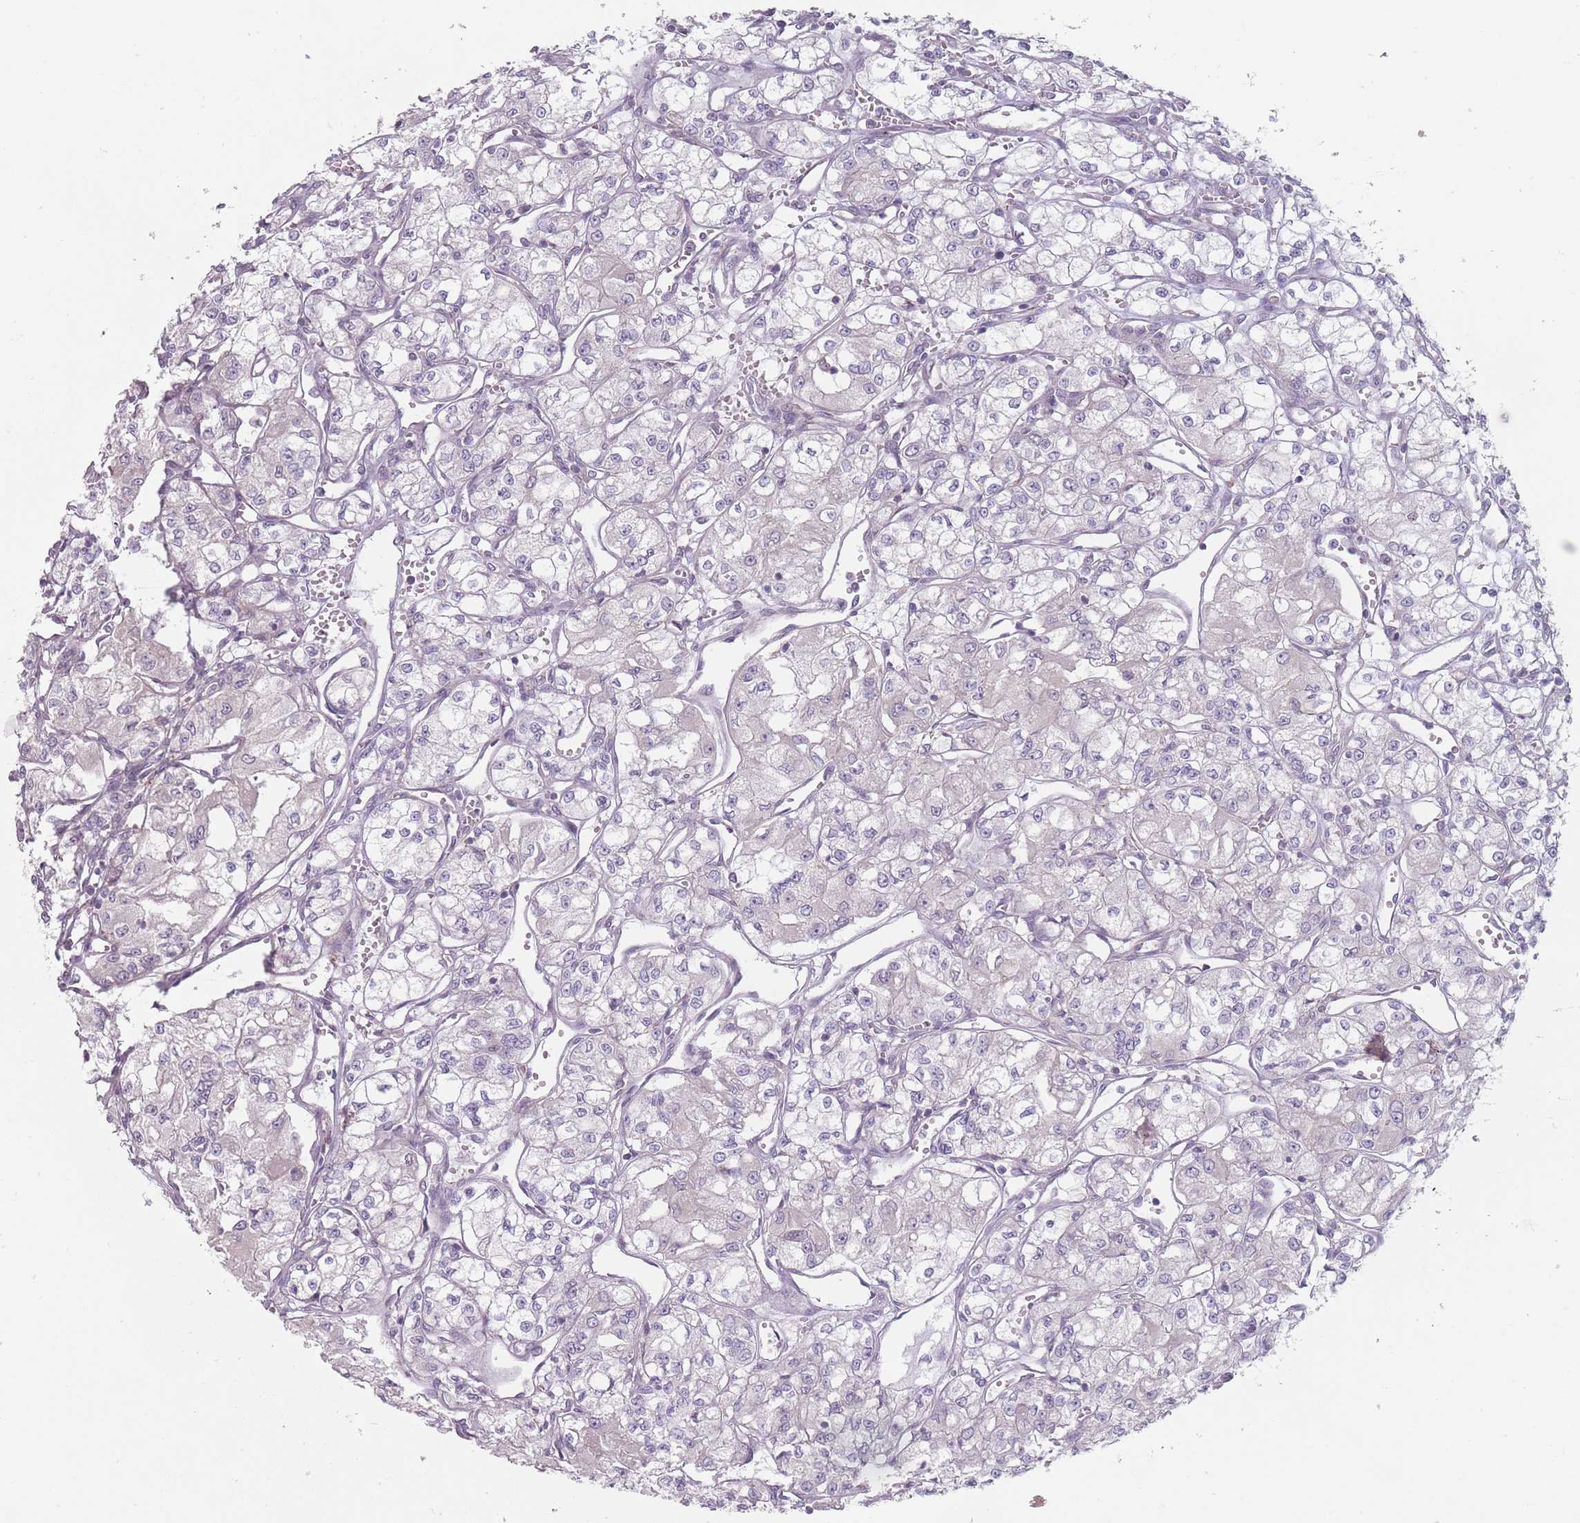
{"staining": {"intensity": "negative", "quantity": "none", "location": "none"}, "tissue": "renal cancer", "cell_type": "Tumor cells", "image_type": "cancer", "snomed": [{"axis": "morphology", "description": "Adenocarcinoma, NOS"}, {"axis": "topography", "description": "Kidney"}], "caption": "Renal cancer (adenocarcinoma) stained for a protein using immunohistochemistry exhibits no expression tumor cells.", "gene": "AKAIN1", "patient": {"sex": "male", "age": 59}}